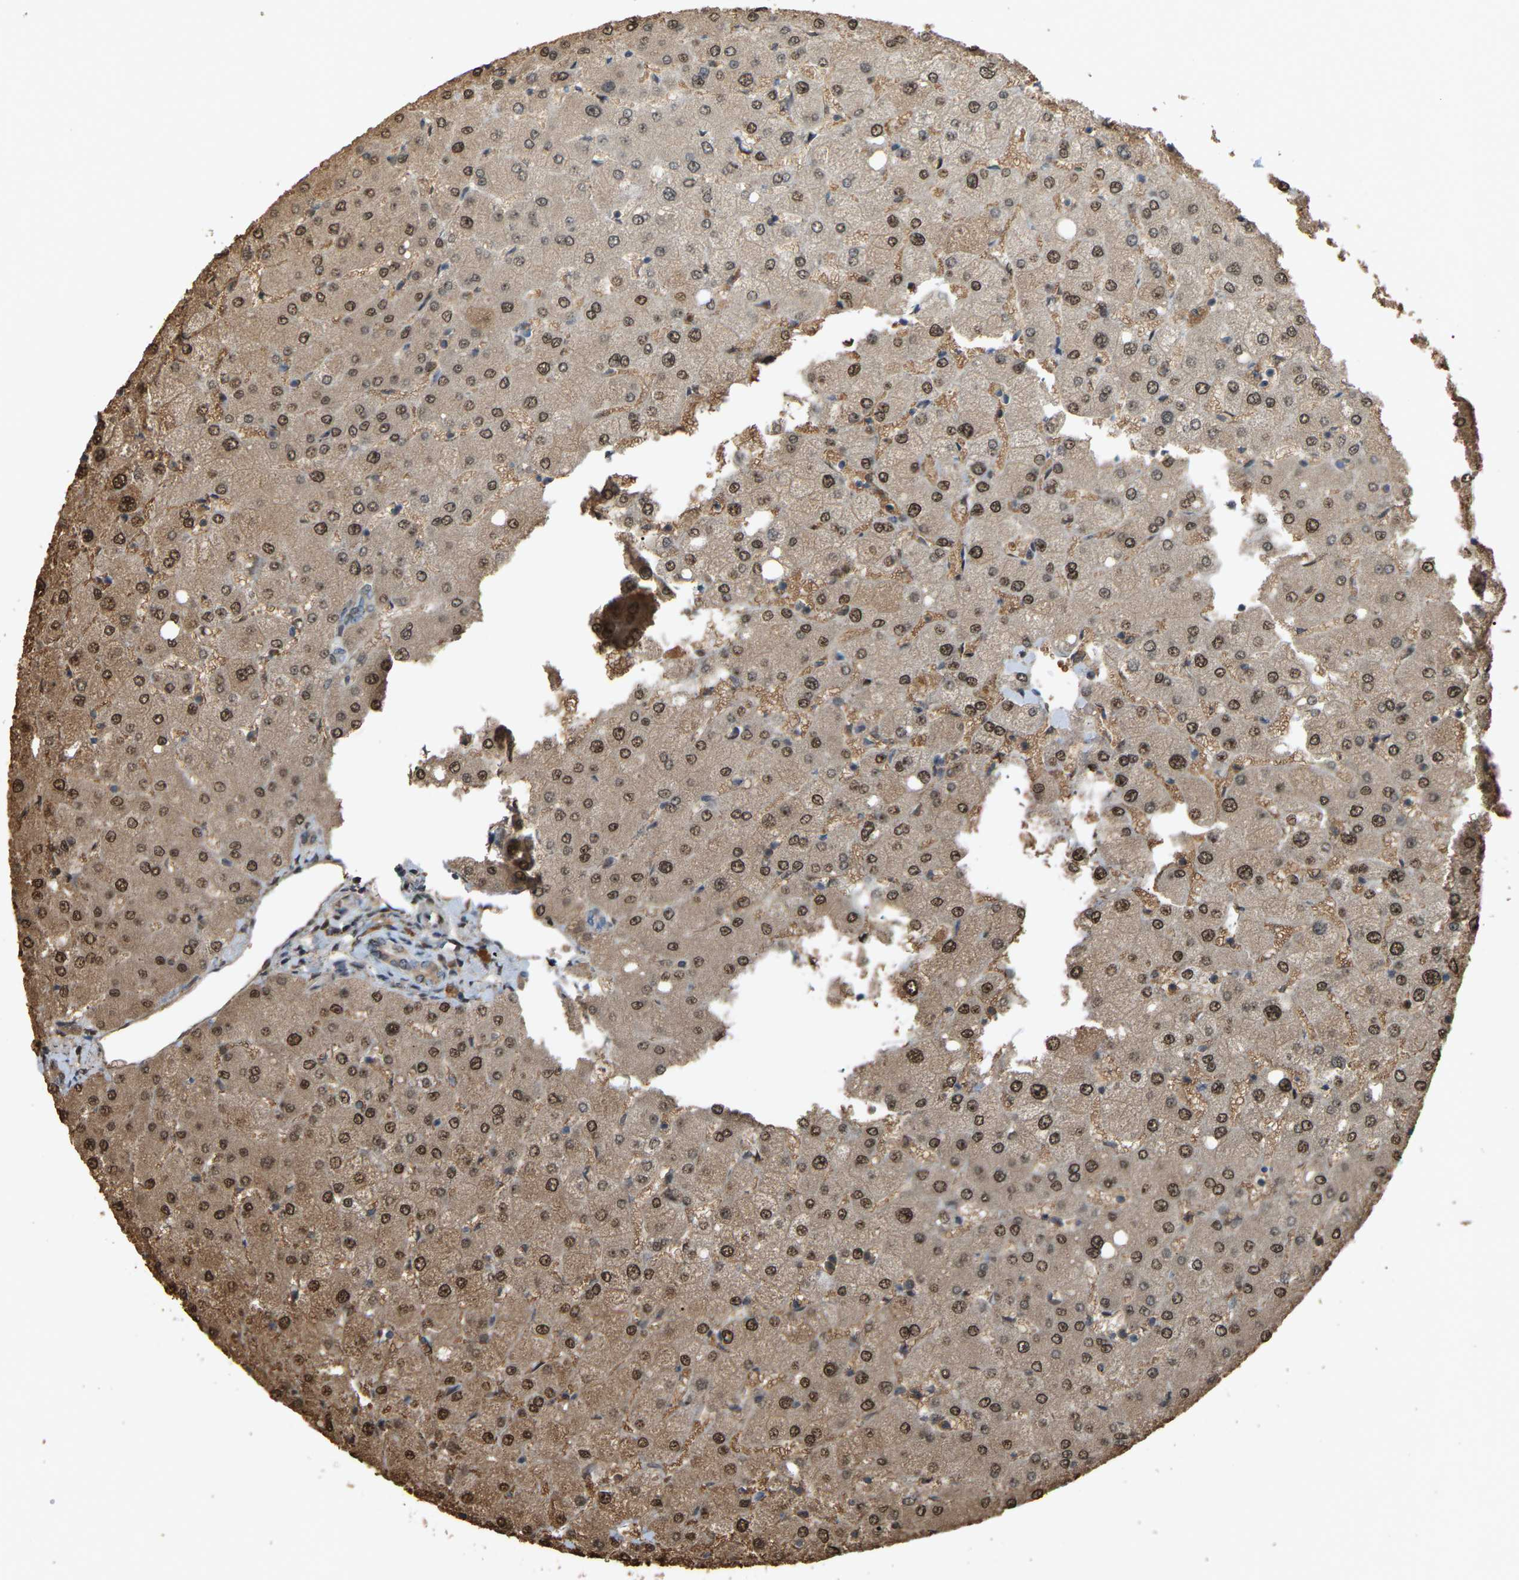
{"staining": {"intensity": "weak", "quantity": "<25%", "location": "cytoplasmic/membranous"}, "tissue": "liver", "cell_type": "Cholangiocytes", "image_type": "normal", "snomed": [{"axis": "morphology", "description": "Normal tissue, NOS"}, {"axis": "topography", "description": "Liver"}], "caption": "IHC photomicrograph of normal human liver stained for a protein (brown), which displays no positivity in cholangiocytes.", "gene": "CROT", "patient": {"sex": "female", "age": 54}}